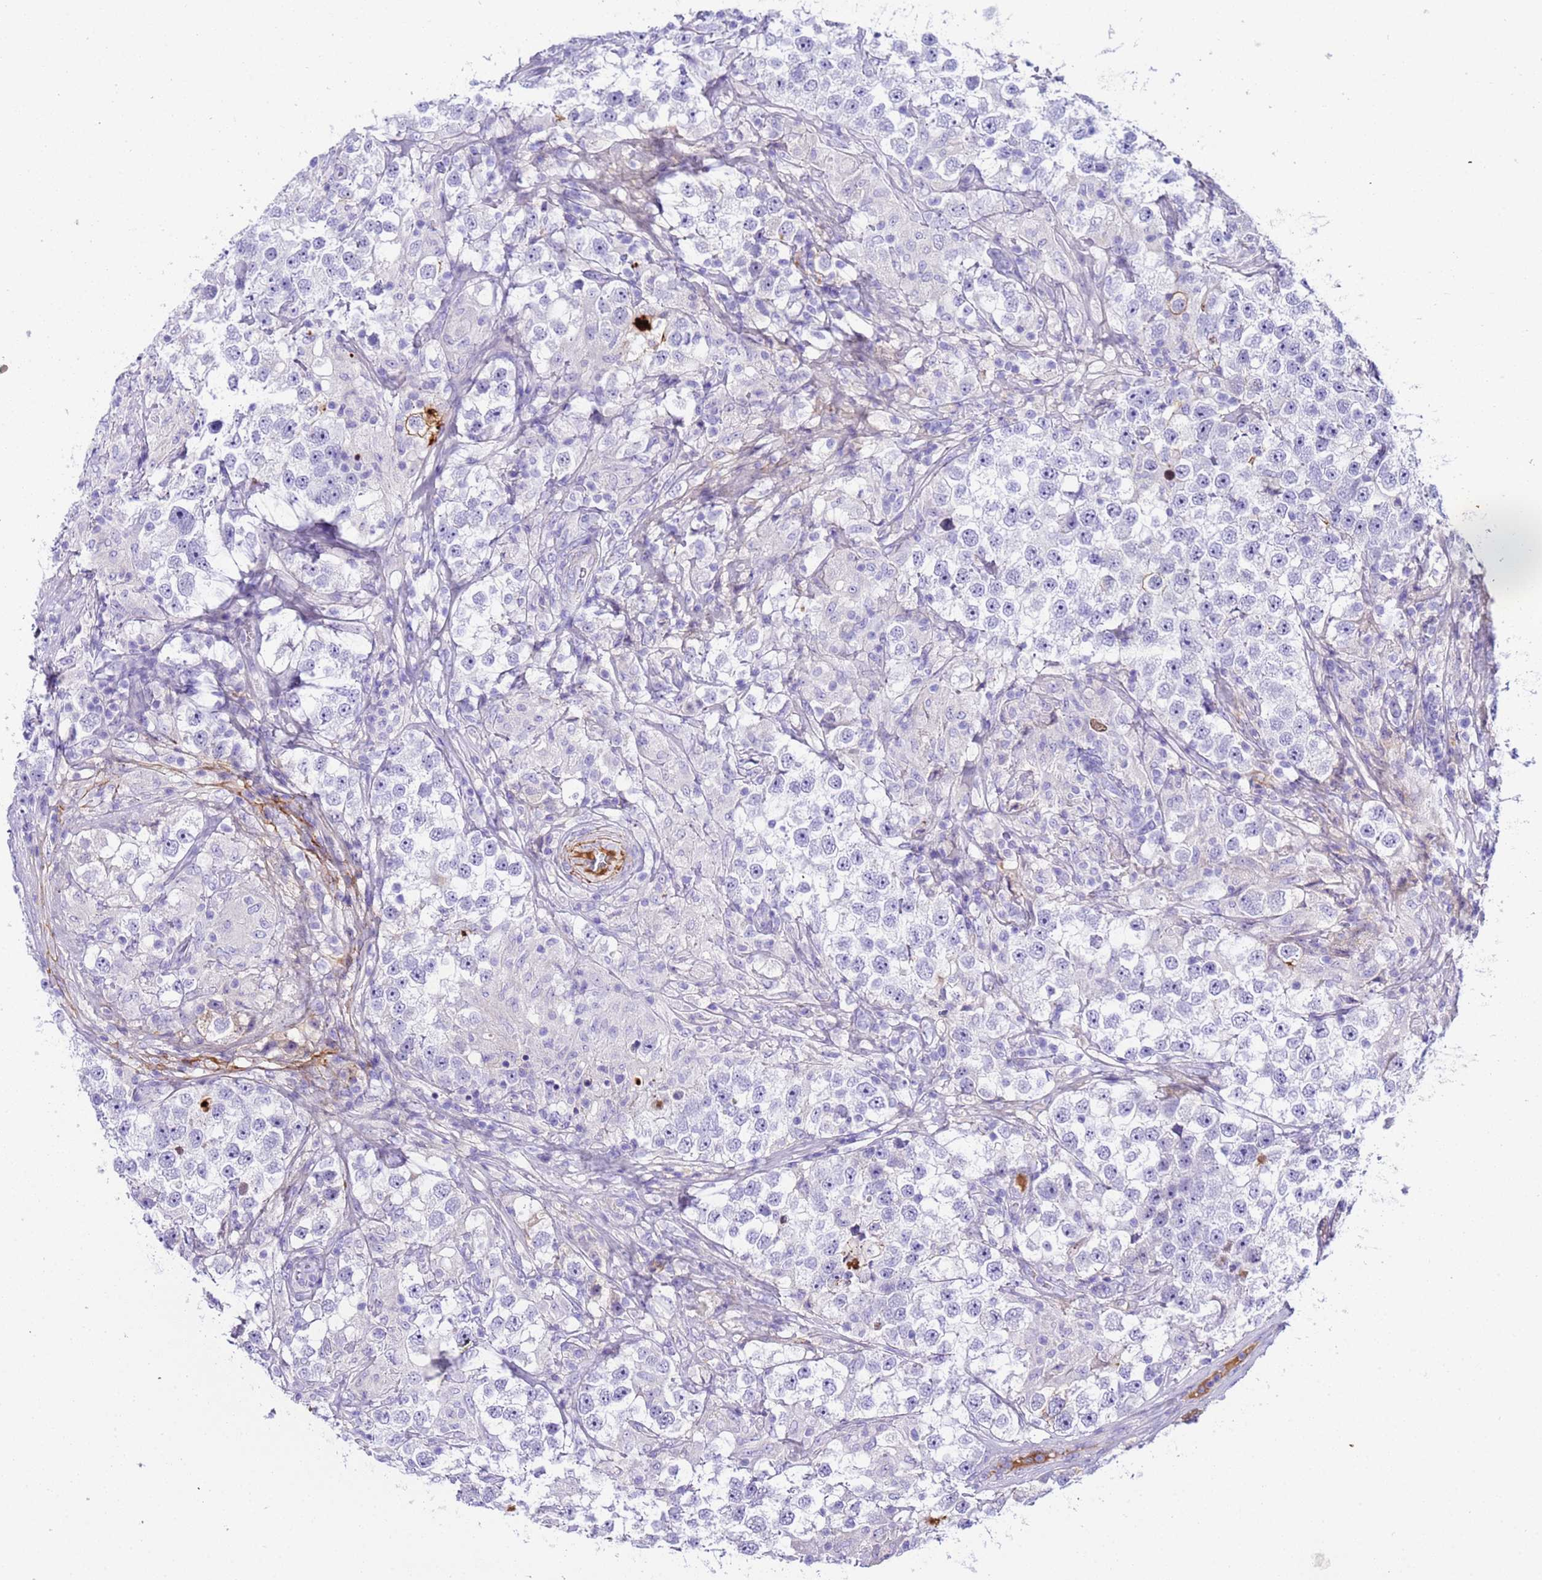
{"staining": {"intensity": "negative", "quantity": "none", "location": "none"}, "tissue": "testis cancer", "cell_type": "Tumor cells", "image_type": "cancer", "snomed": [{"axis": "morphology", "description": "Seminoma, NOS"}, {"axis": "topography", "description": "Testis"}], "caption": "Histopathology image shows no significant protein positivity in tumor cells of testis cancer.", "gene": "CFHR2", "patient": {"sex": "male", "age": 46}}